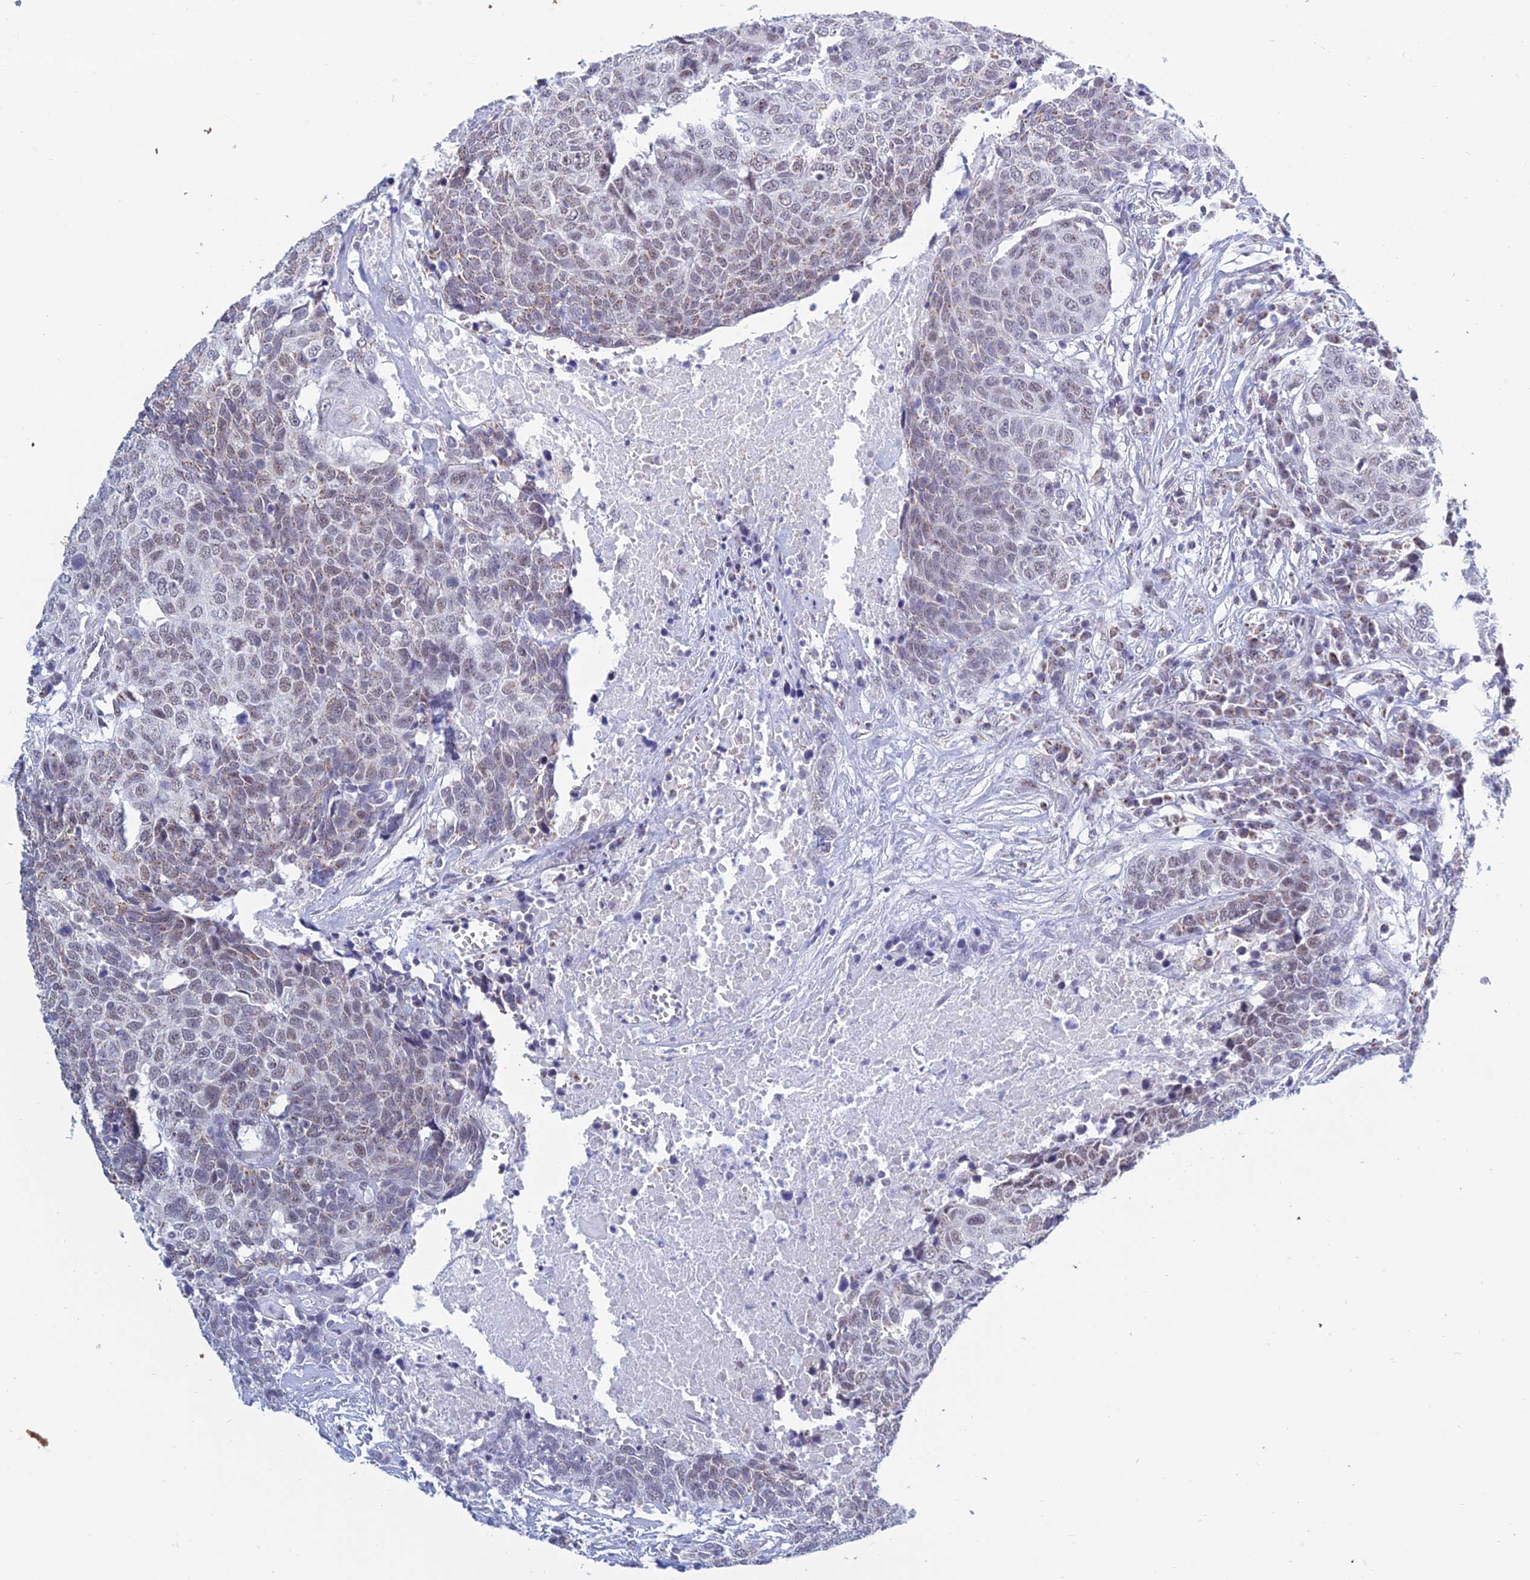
{"staining": {"intensity": "weak", "quantity": "25%-75%", "location": "nuclear"}, "tissue": "head and neck cancer", "cell_type": "Tumor cells", "image_type": "cancer", "snomed": [{"axis": "morphology", "description": "Squamous cell carcinoma, NOS"}, {"axis": "topography", "description": "Head-Neck"}], "caption": "A low amount of weak nuclear positivity is appreciated in about 25%-75% of tumor cells in squamous cell carcinoma (head and neck) tissue. (DAB IHC with brightfield microscopy, high magnification).", "gene": "KLF14", "patient": {"sex": "male", "age": 66}}